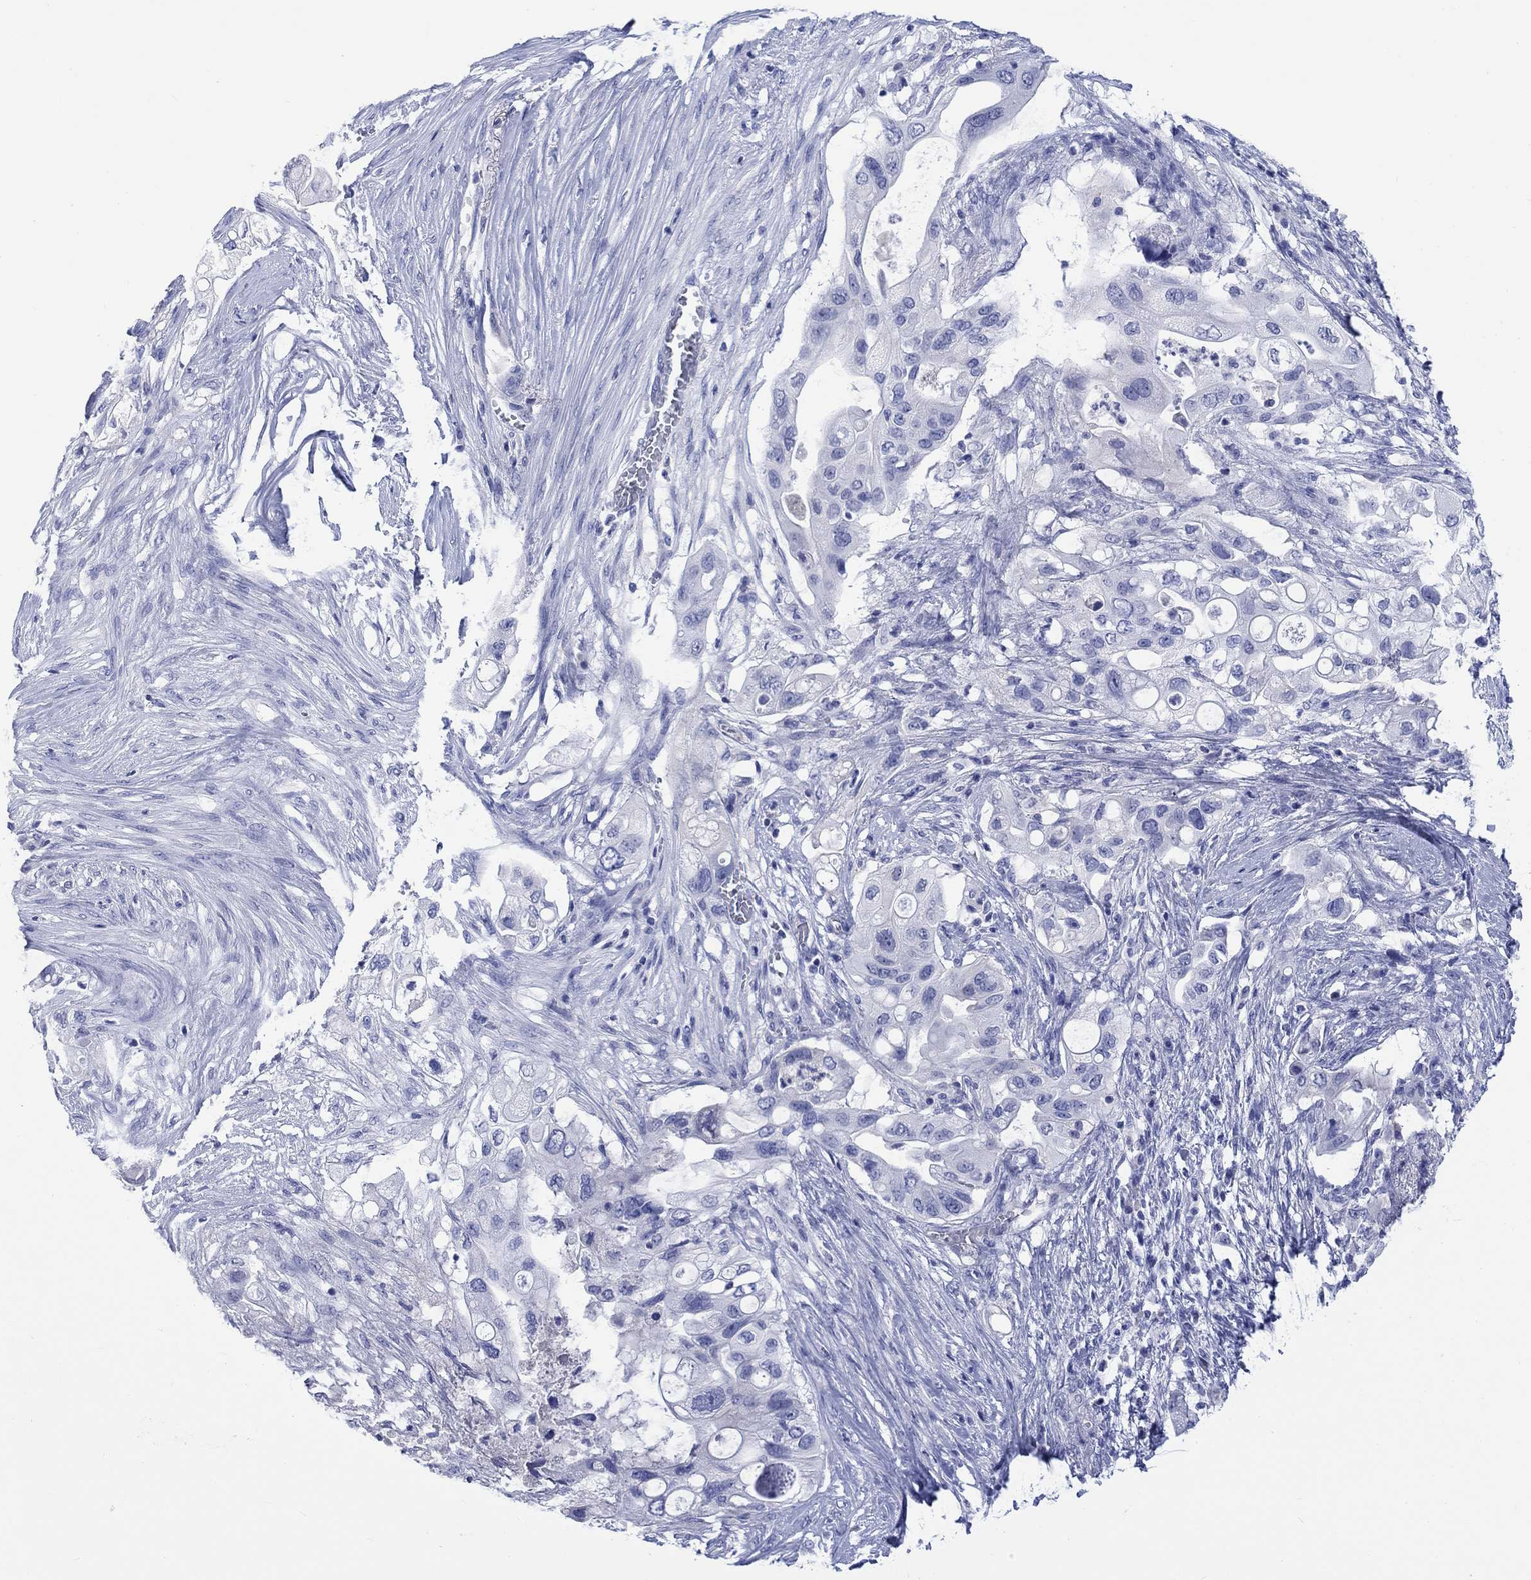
{"staining": {"intensity": "negative", "quantity": "none", "location": "none"}, "tissue": "pancreatic cancer", "cell_type": "Tumor cells", "image_type": "cancer", "snomed": [{"axis": "morphology", "description": "Adenocarcinoma, NOS"}, {"axis": "topography", "description": "Pancreas"}], "caption": "Immunohistochemical staining of human adenocarcinoma (pancreatic) exhibits no significant staining in tumor cells.", "gene": "CACNG3", "patient": {"sex": "female", "age": 72}}